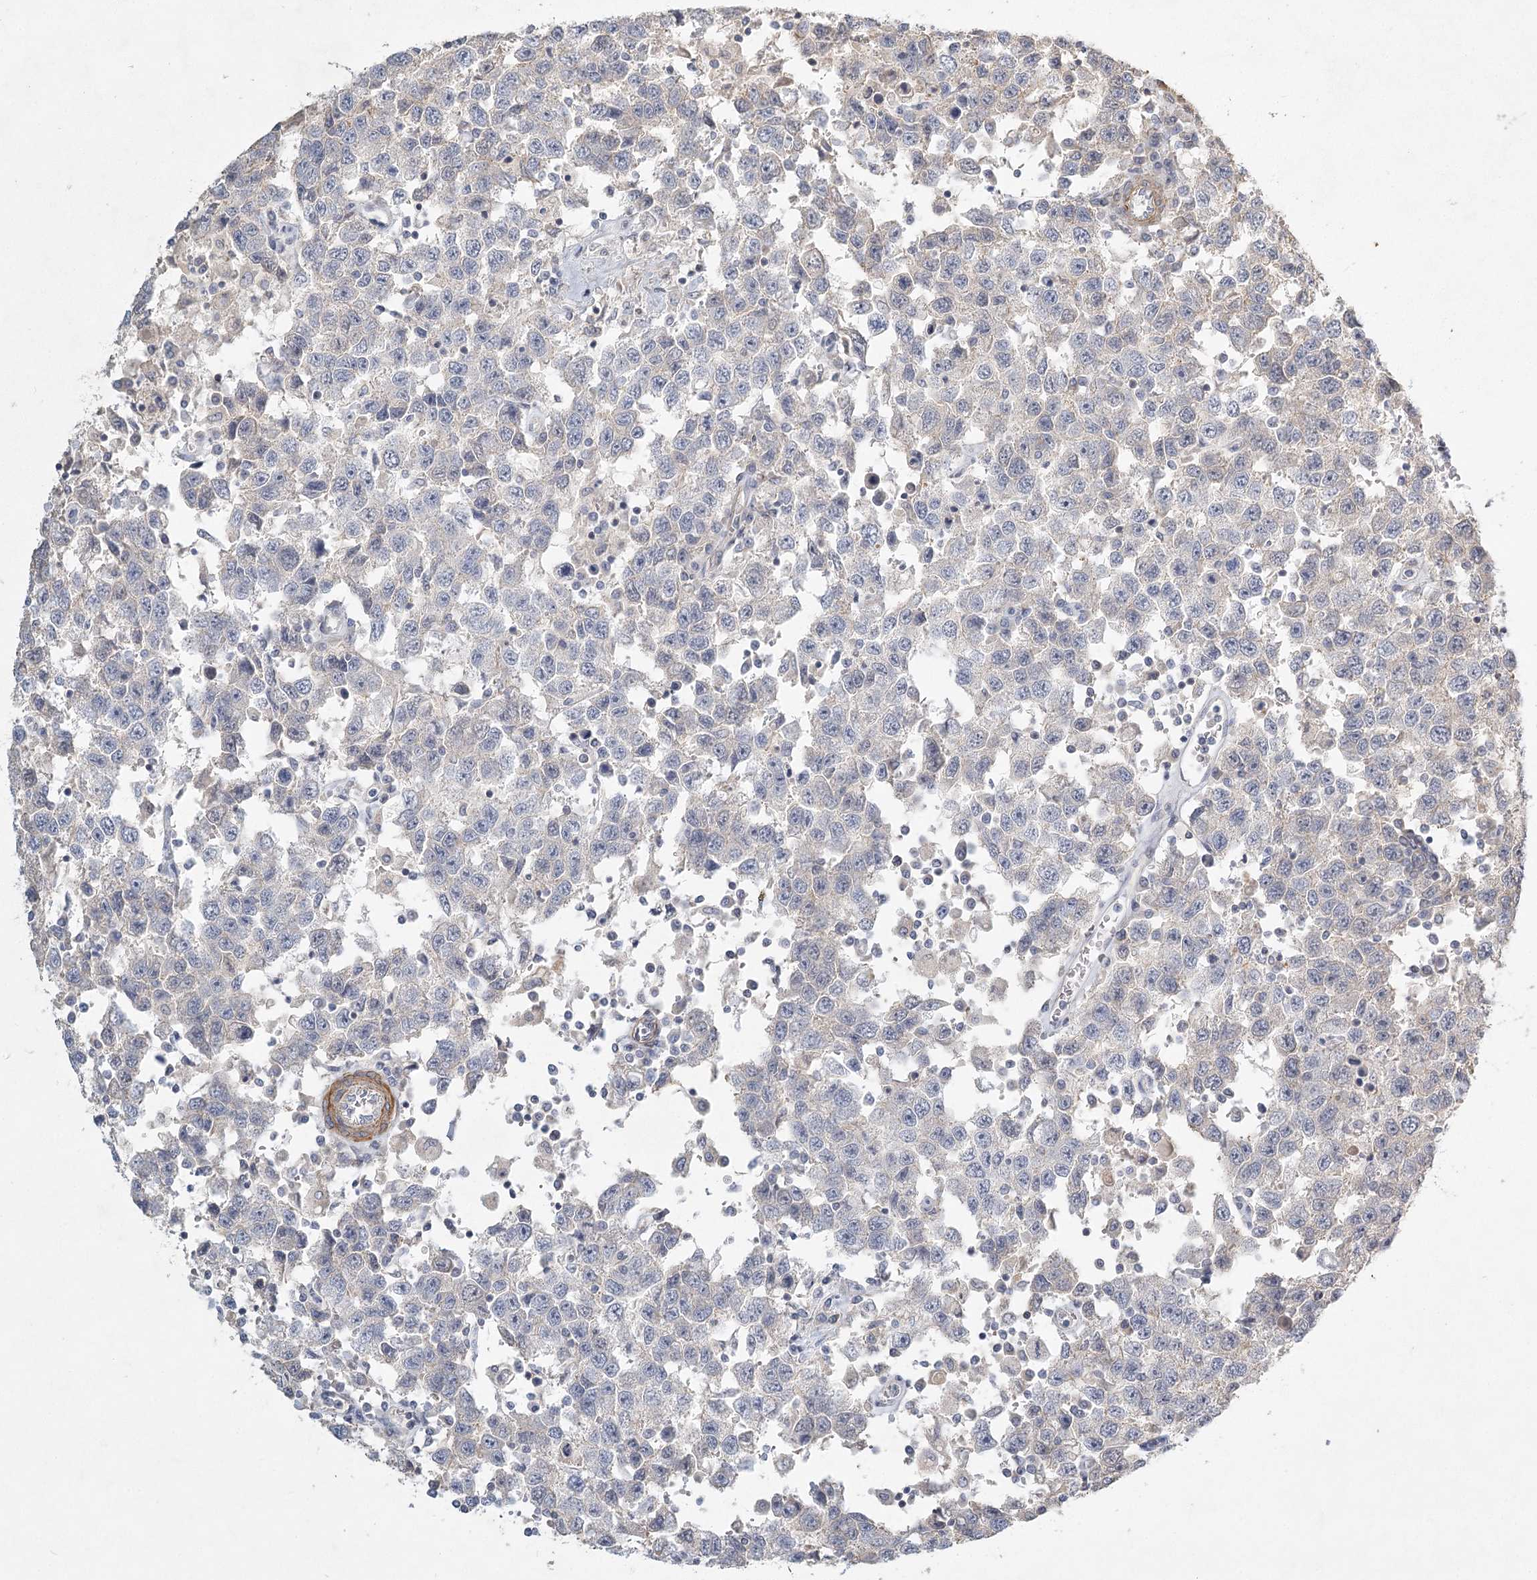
{"staining": {"intensity": "negative", "quantity": "none", "location": "none"}, "tissue": "testis cancer", "cell_type": "Tumor cells", "image_type": "cancer", "snomed": [{"axis": "morphology", "description": "Seminoma, NOS"}, {"axis": "topography", "description": "Testis"}], "caption": "This is an IHC image of human testis cancer (seminoma). There is no expression in tumor cells.", "gene": "INPP4B", "patient": {"sex": "male", "age": 41}}